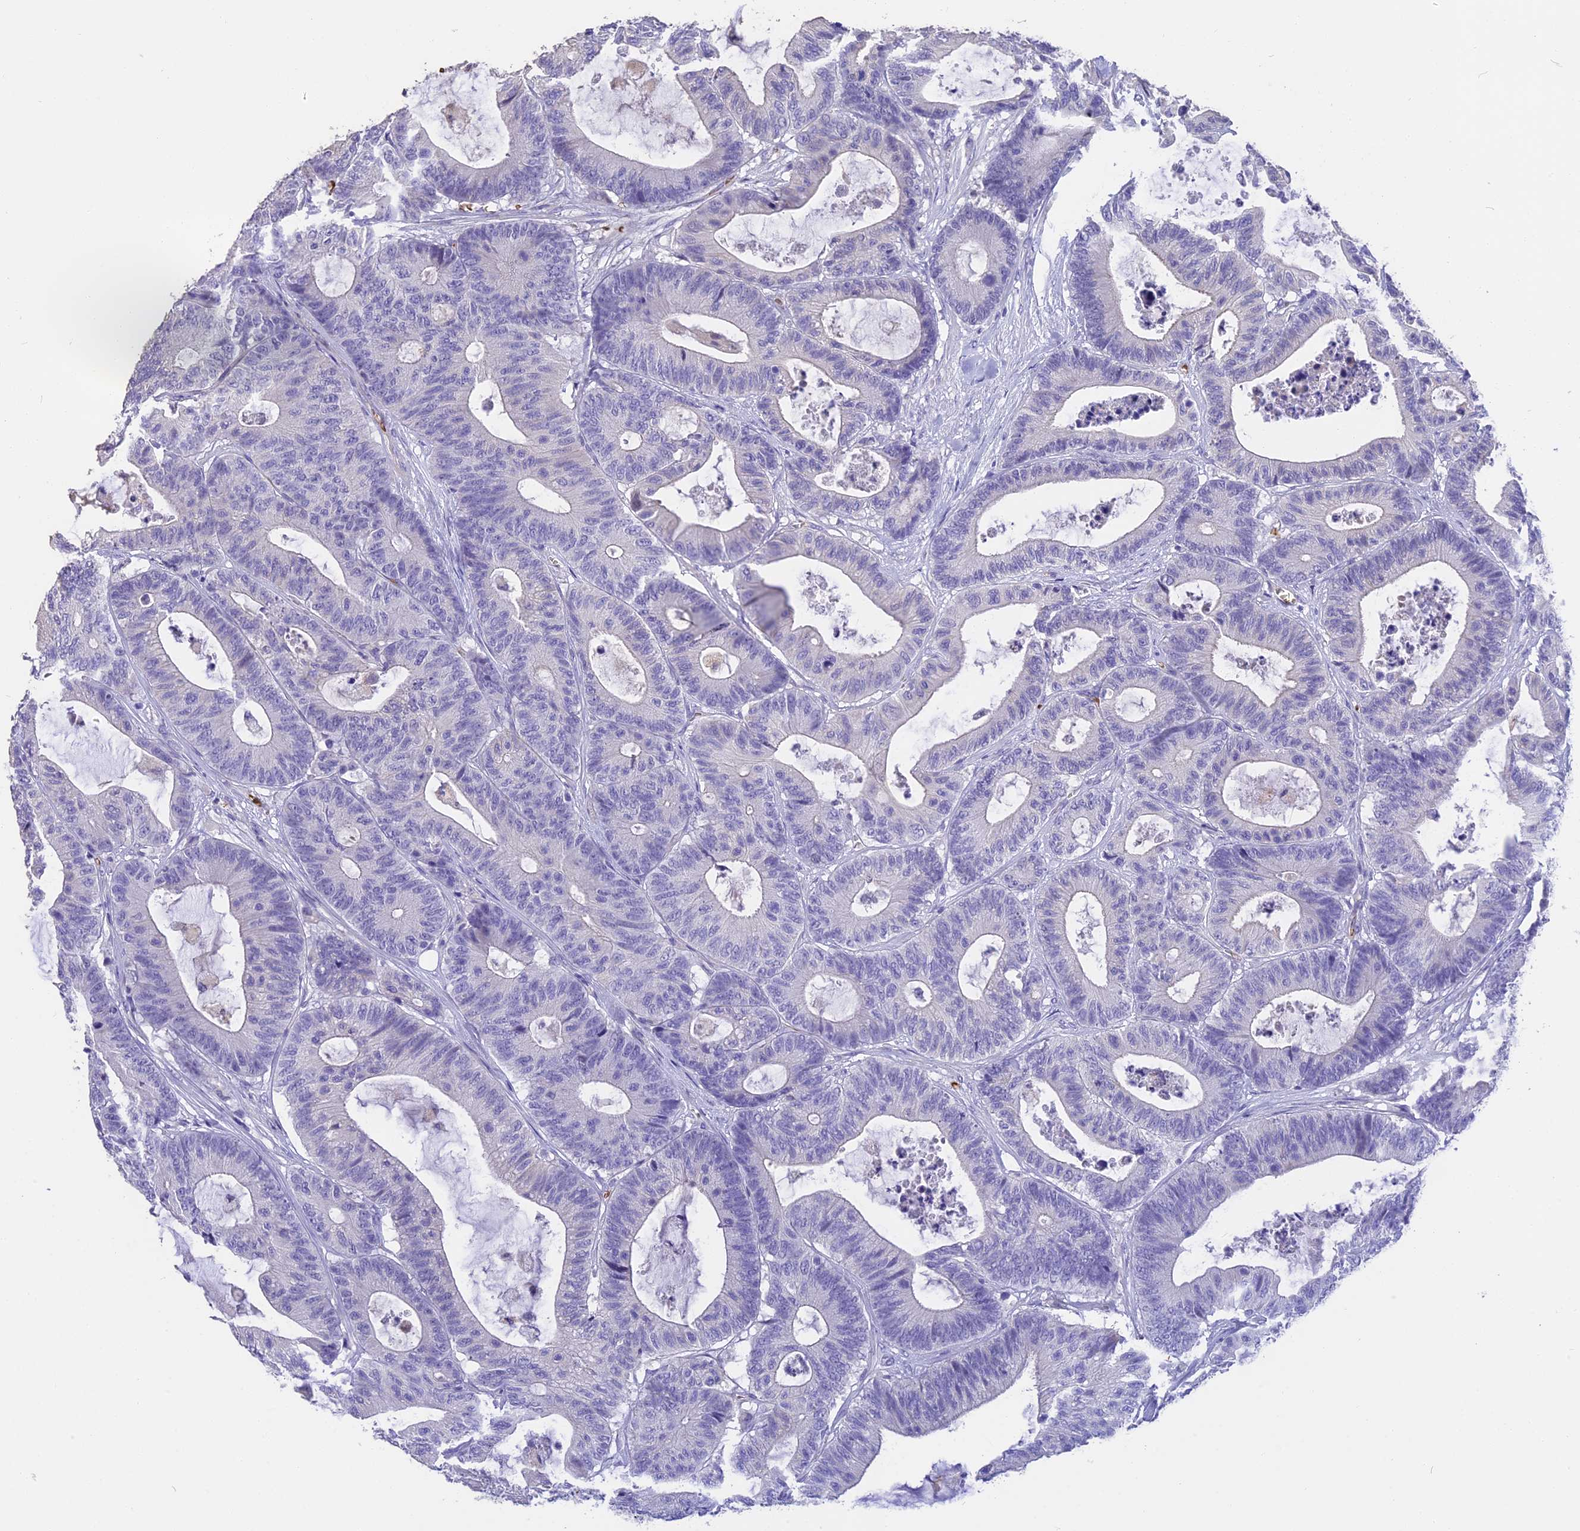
{"staining": {"intensity": "negative", "quantity": "none", "location": "none"}, "tissue": "colorectal cancer", "cell_type": "Tumor cells", "image_type": "cancer", "snomed": [{"axis": "morphology", "description": "Adenocarcinoma, NOS"}, {"axis": "topography", "description": "Colon"}], "caption": "Tumor cells are negative for brown protein staining in colorectal adenocarcinoma. Brightfield microscopy of IHC stained with DAB (3,3'-diaminobenzidine) (brown) and hematoxylin (blue), captured at high magnification.", "gene": "TNNC2", "patient": {"sex": "female", "age": 84}}